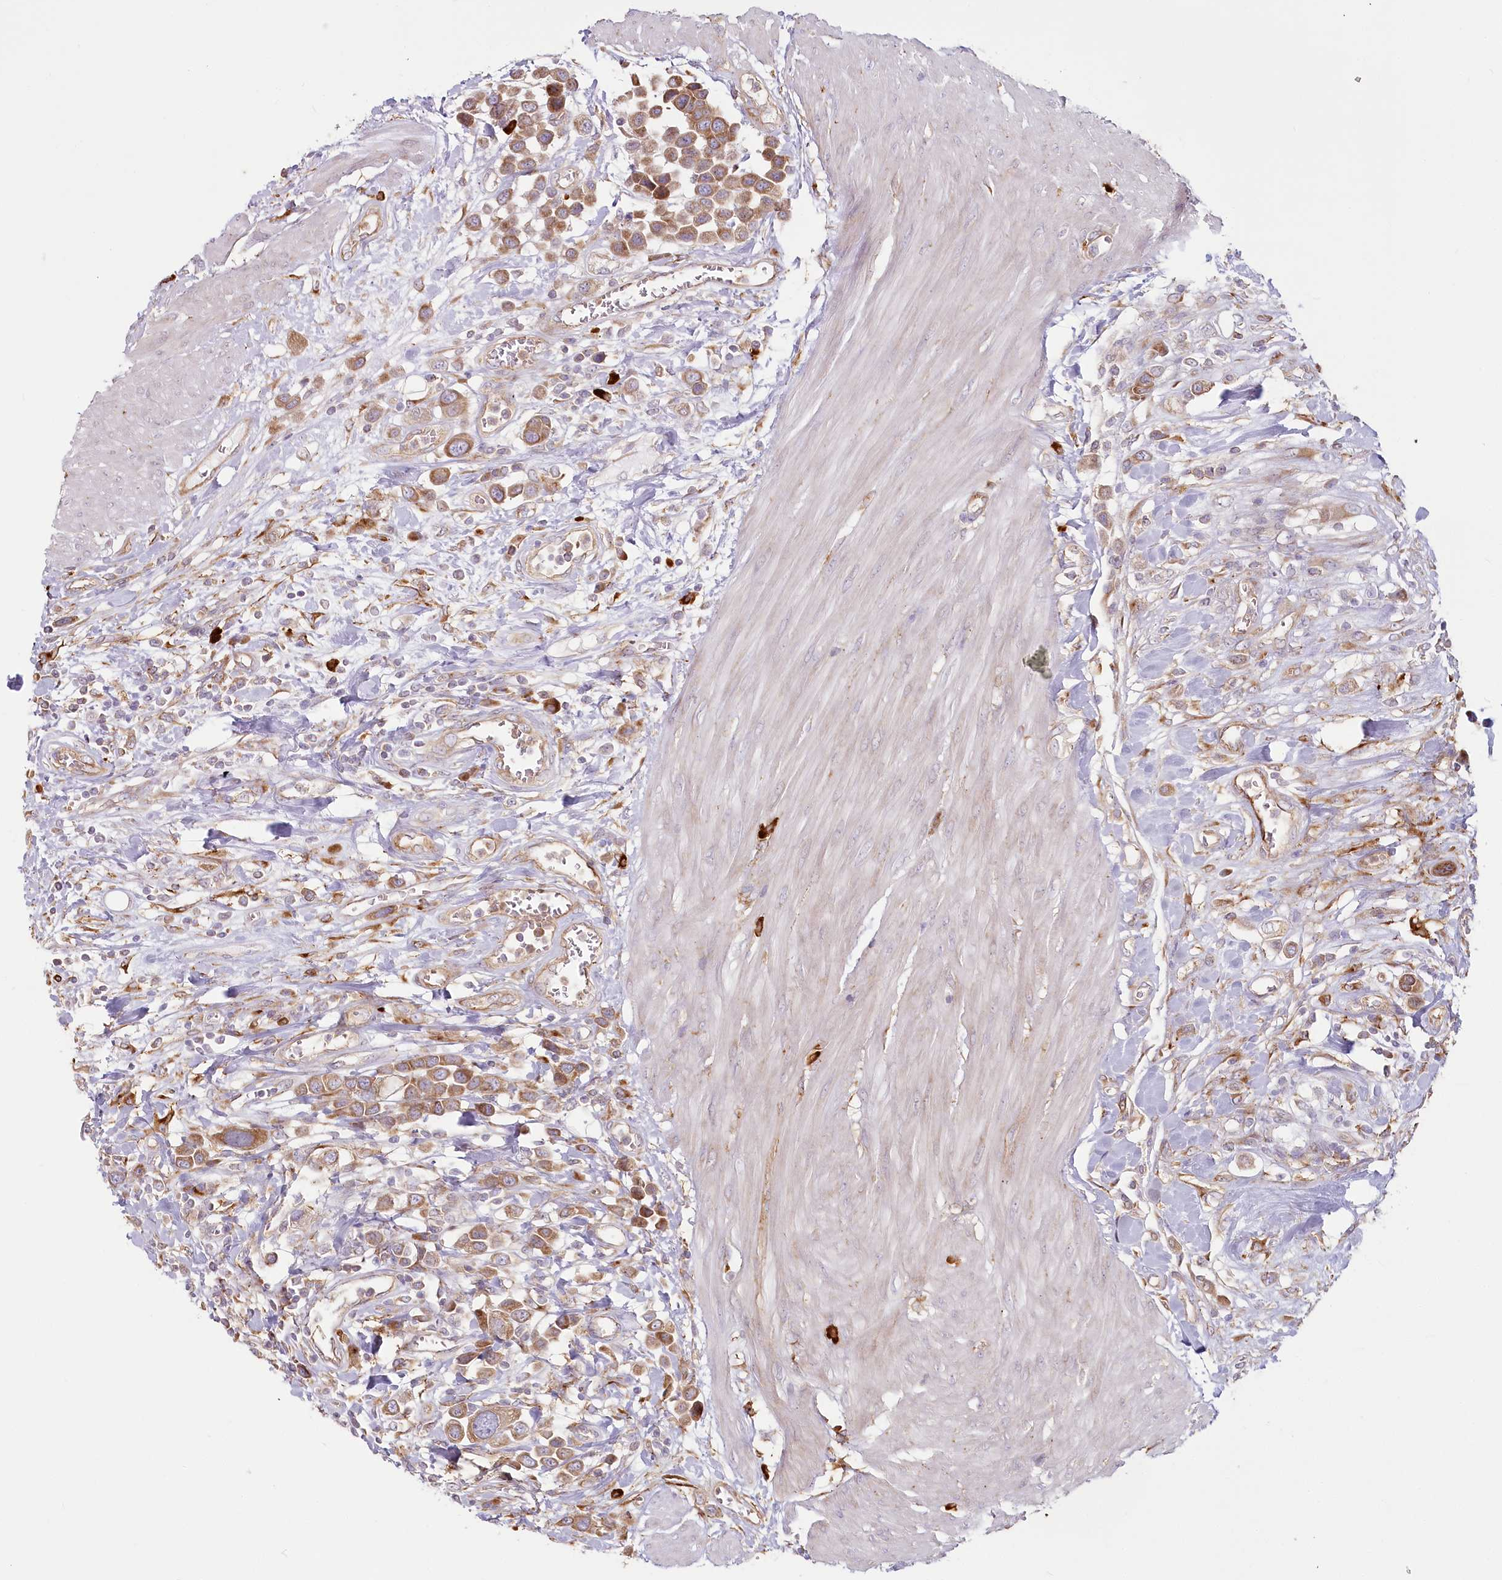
{"staining": {"intensity": "moderate", "quantity": ">75%", "location": "cytoplasmic/membranous"}, "tissue": "urothelial cancer", "cell_type": "Tumor cells", "image_type": "cancer", "snomed": [{"axis": "morphology", "description": "Urothelial carcinoma, High grade"}, {"axis": "topography", "description": "Urinary bladder"}], "caption": "IHC (DAB) staining of high-grade urothelial carcinoma reveals moderate cytoplasmic/membranous protein expression in about >75% of tumor cells.", "gene": "HARS2", "patient": {"sex": "male", "age": 50}}